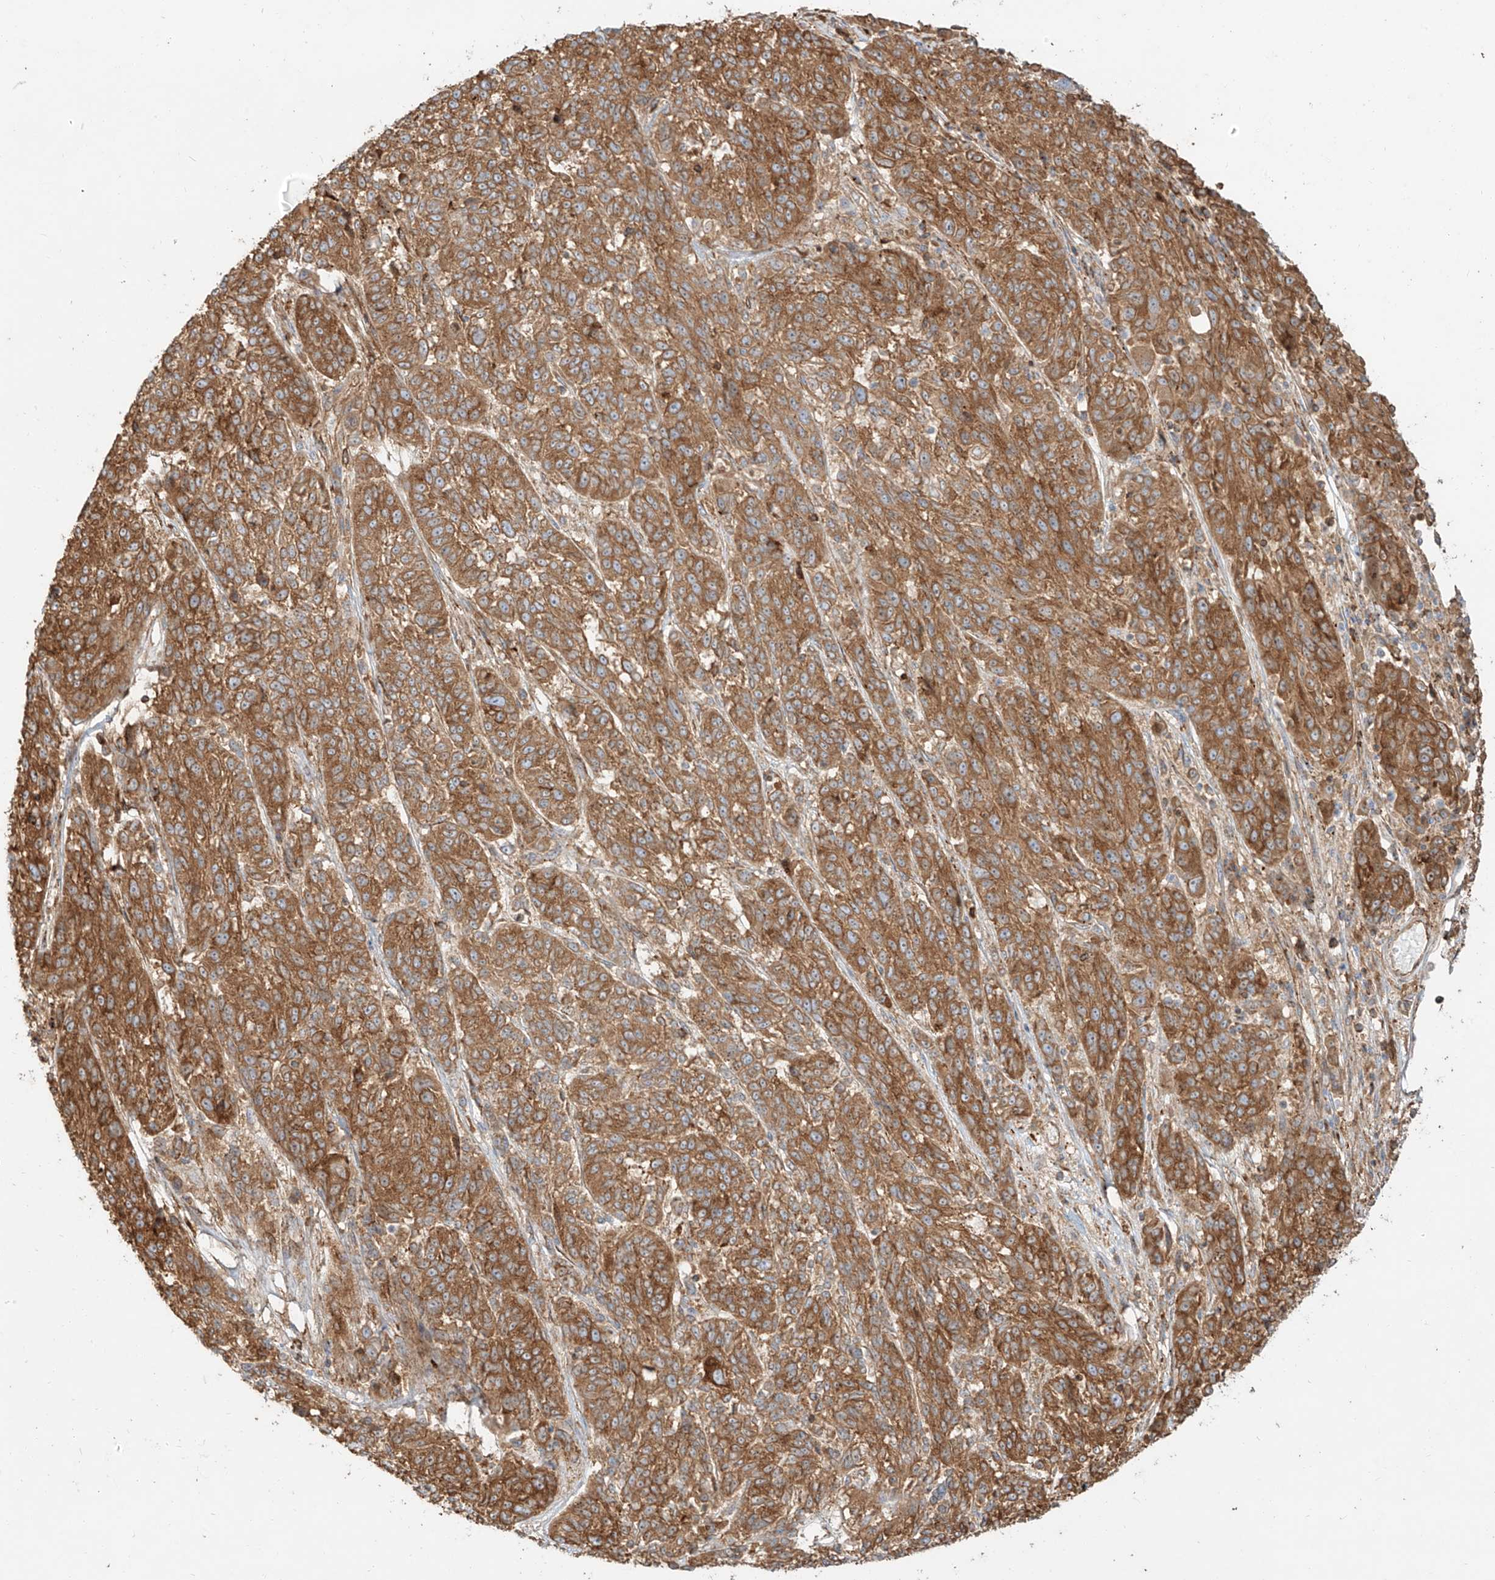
{"staining": {"intensity": "strong", "quantity": ">75%", "location": "cytoplasmic/membranous"}, "tissue": "melanoma", "cell_type": "Tumor cells", "image_type": "cancer", "snomed": [{"axis": "morphology", "description": "Malignant melanoma, NOS"}, {"axis": "topography", "description": "Skin"}], "caption": "Protein analysis of melanoma tissue exhibits strong cytoplasmic/membranous expression in approximately >75% of tumor cells.", "gene": "SNX9", "patient": {"sex": "male", "age": 53}}